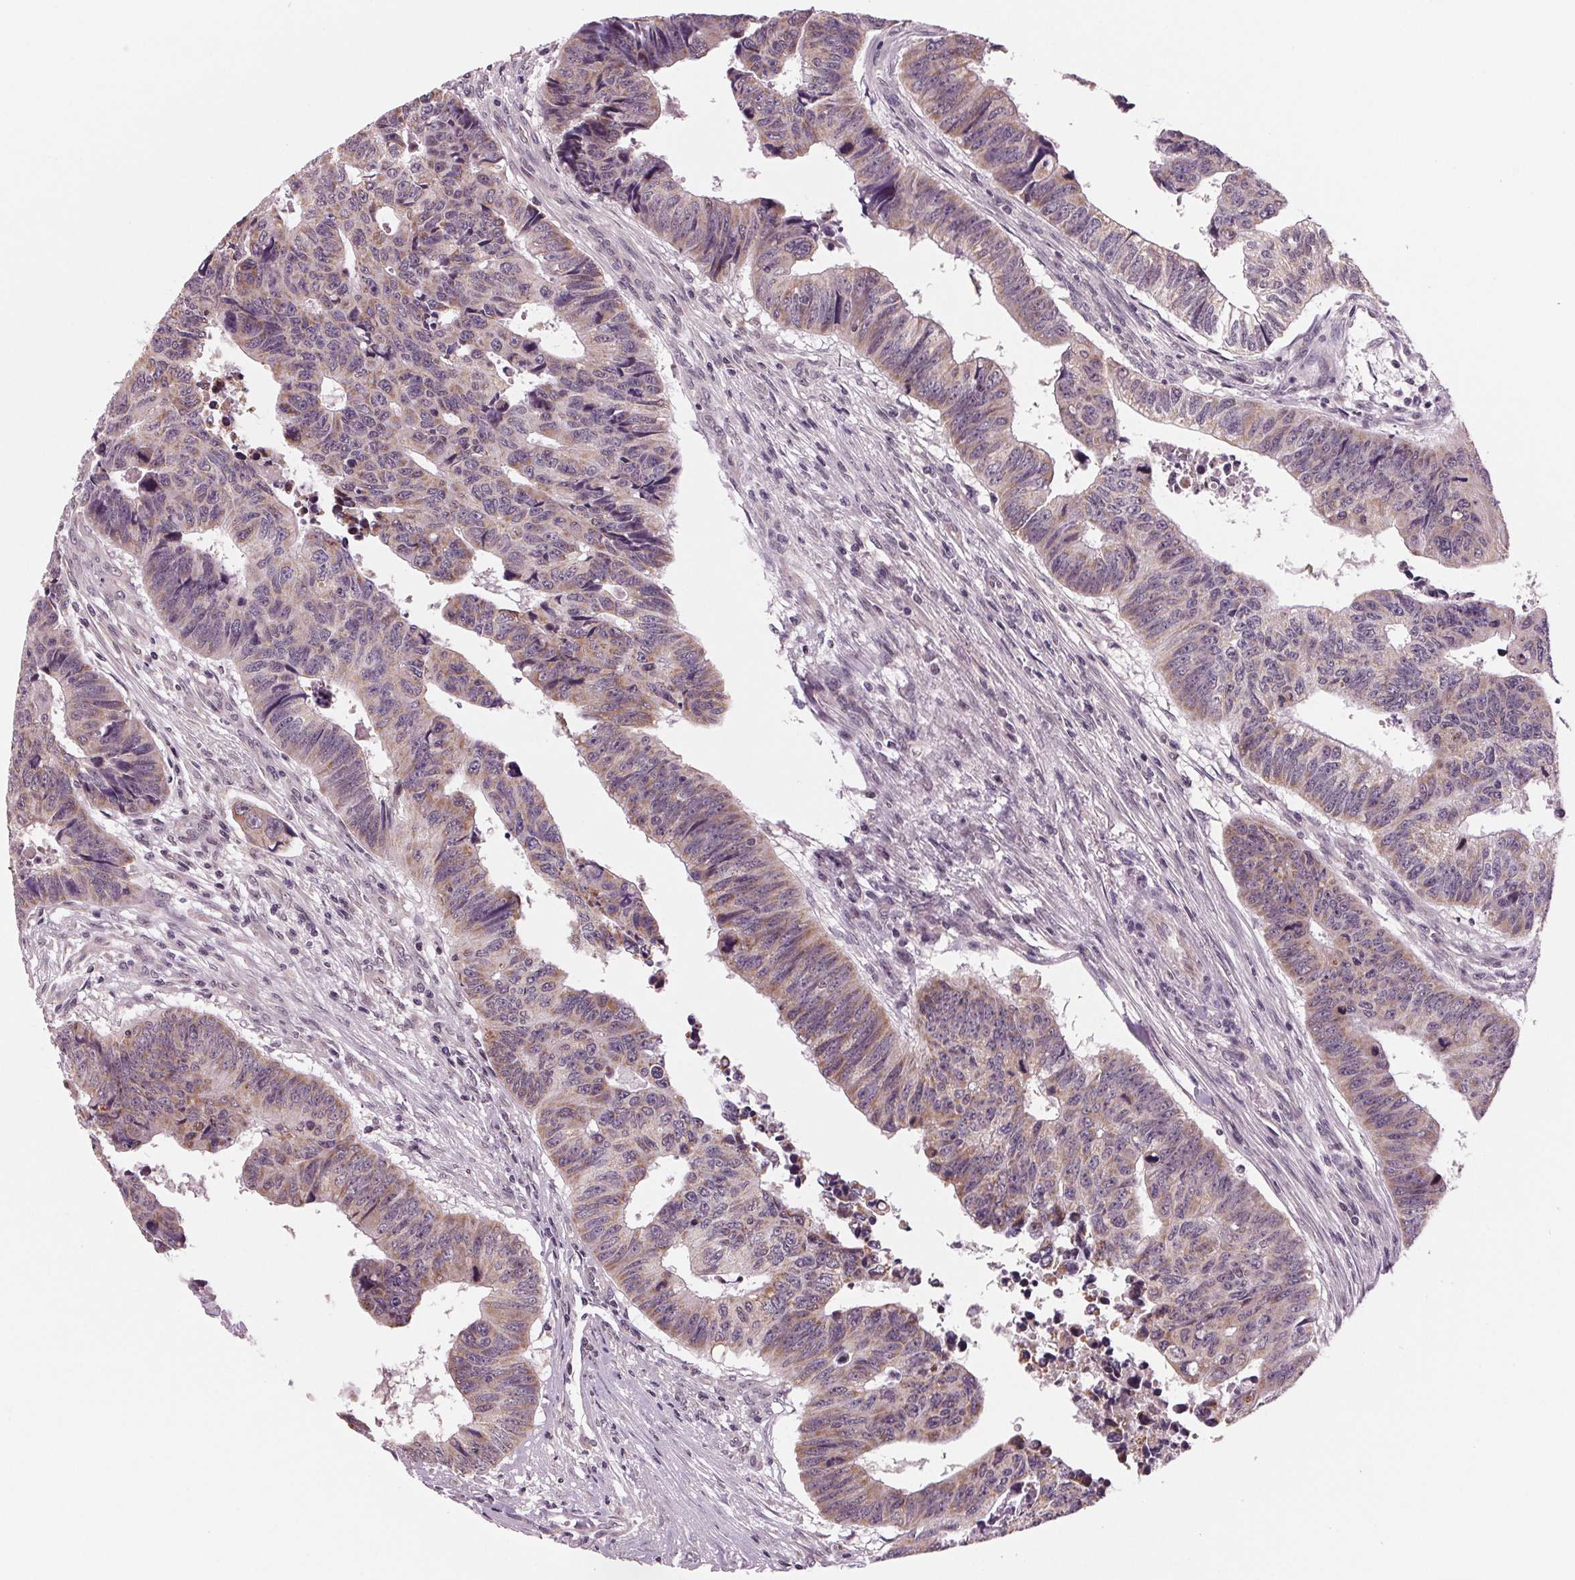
{"staining": {"intensity": "moderate", "quantity": "25%-75%", "location": "cytoplasmic/membranous"}, "tissue": "colorectal cancer", "cell_type": "Tumor cells", "image_type": "cancer", "snomed": [{"axis": "morphology", "description": "Adenocarcinoma, NOS"}, {"axis": "topography", "description": "Rectum"}], "caption": "Moderate cytoplasmic/membranous staining is identified in approximately 25%-75% of tumor cells in colorectal cancer (adenocarcinoma). (brown staining indicates protein expression, while blue staining denotes nuclei).", "gene": "STAT3", "patient": {"sex": "female", "age": 85}}